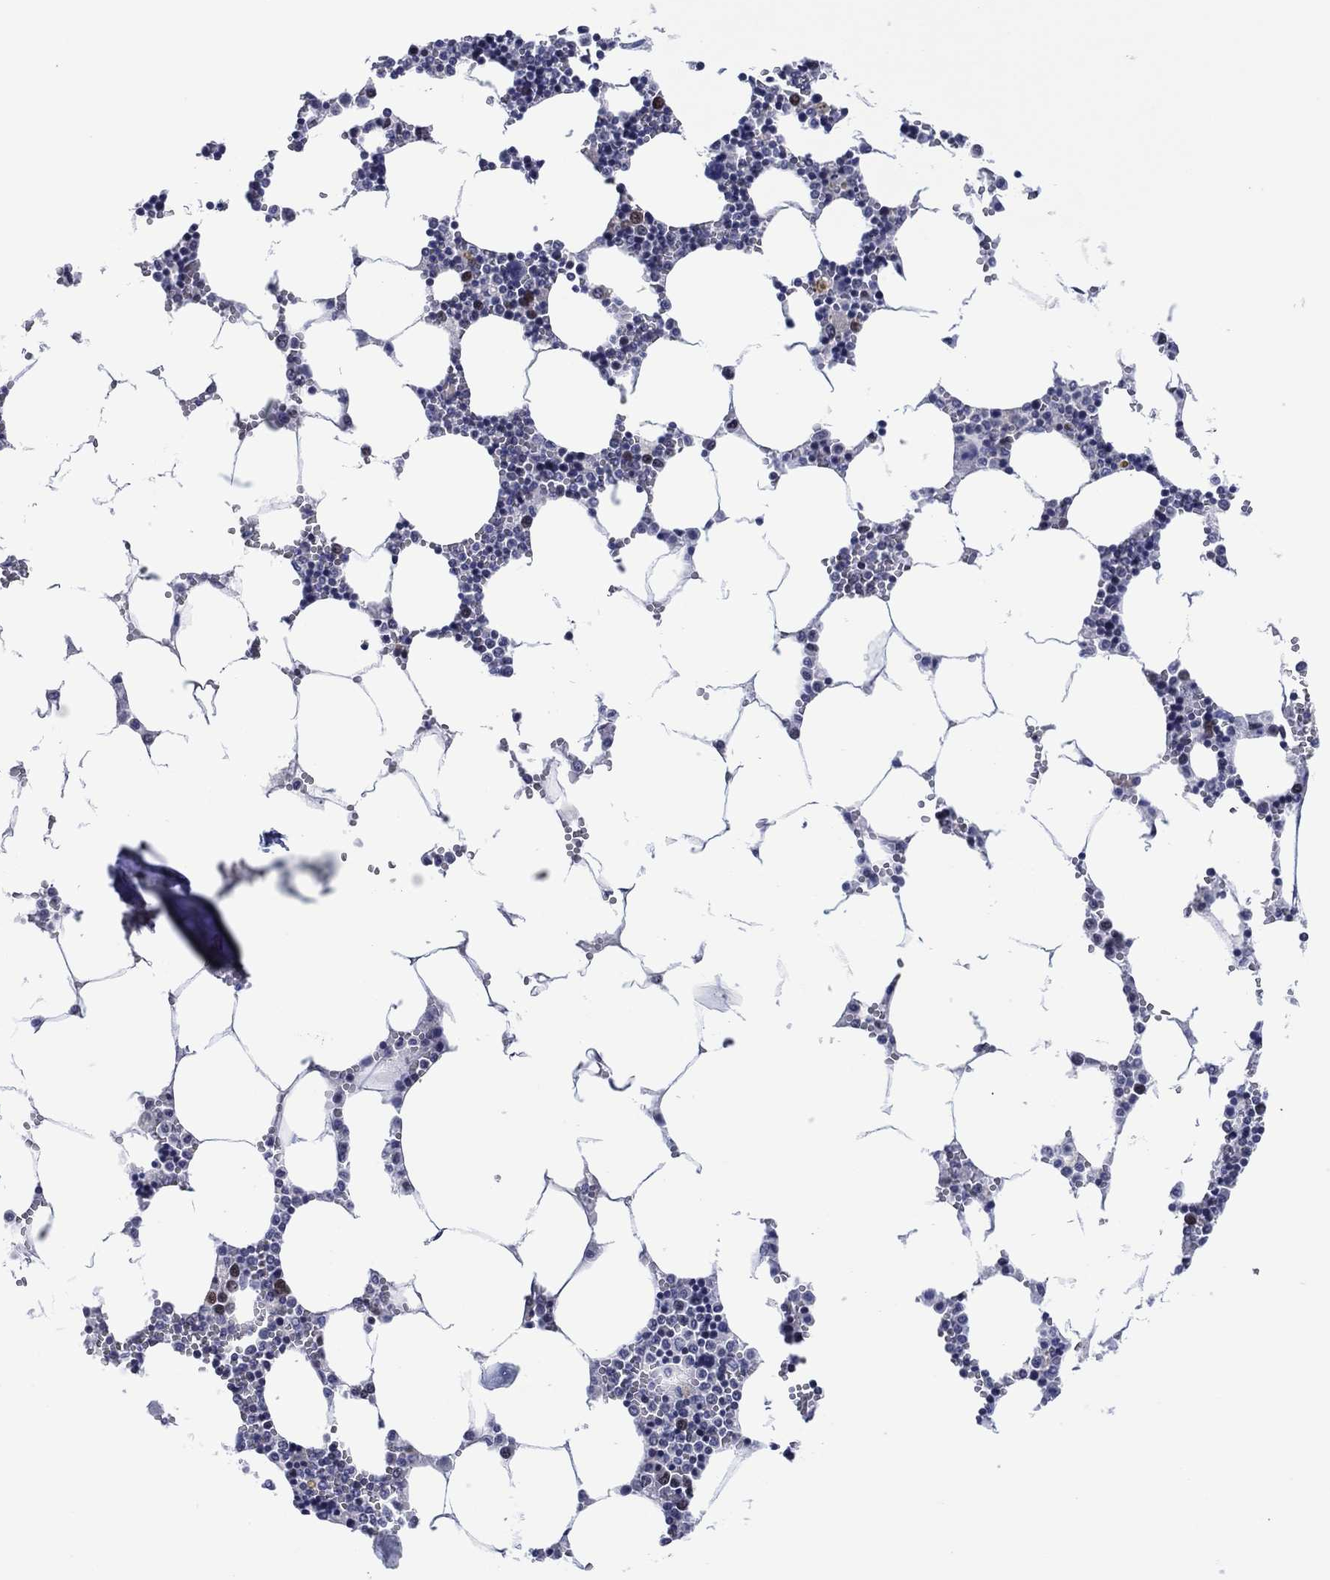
{"staining": {"intensity": "moderate", "quantity": "<25%", "location": "nuclear"}, "tissue": "bone marrow", "cell_type": "Hematopoietic cells", "image_type": "normal", "snomed": [{"axis": "morphology", "description": "Normal tissue, NOS"}, {"axis": "topography", "description": "Bone marrow"}], "caption": "High-power microscopy captured an immunohistochemistry (IHC) photomicrograph of normal bone marrow, revealing moderate nuclear expression in approximately <25% of hematopoietic cells.", "gene": "GATA6", "patient": {"sex": "female", "age": 64}}